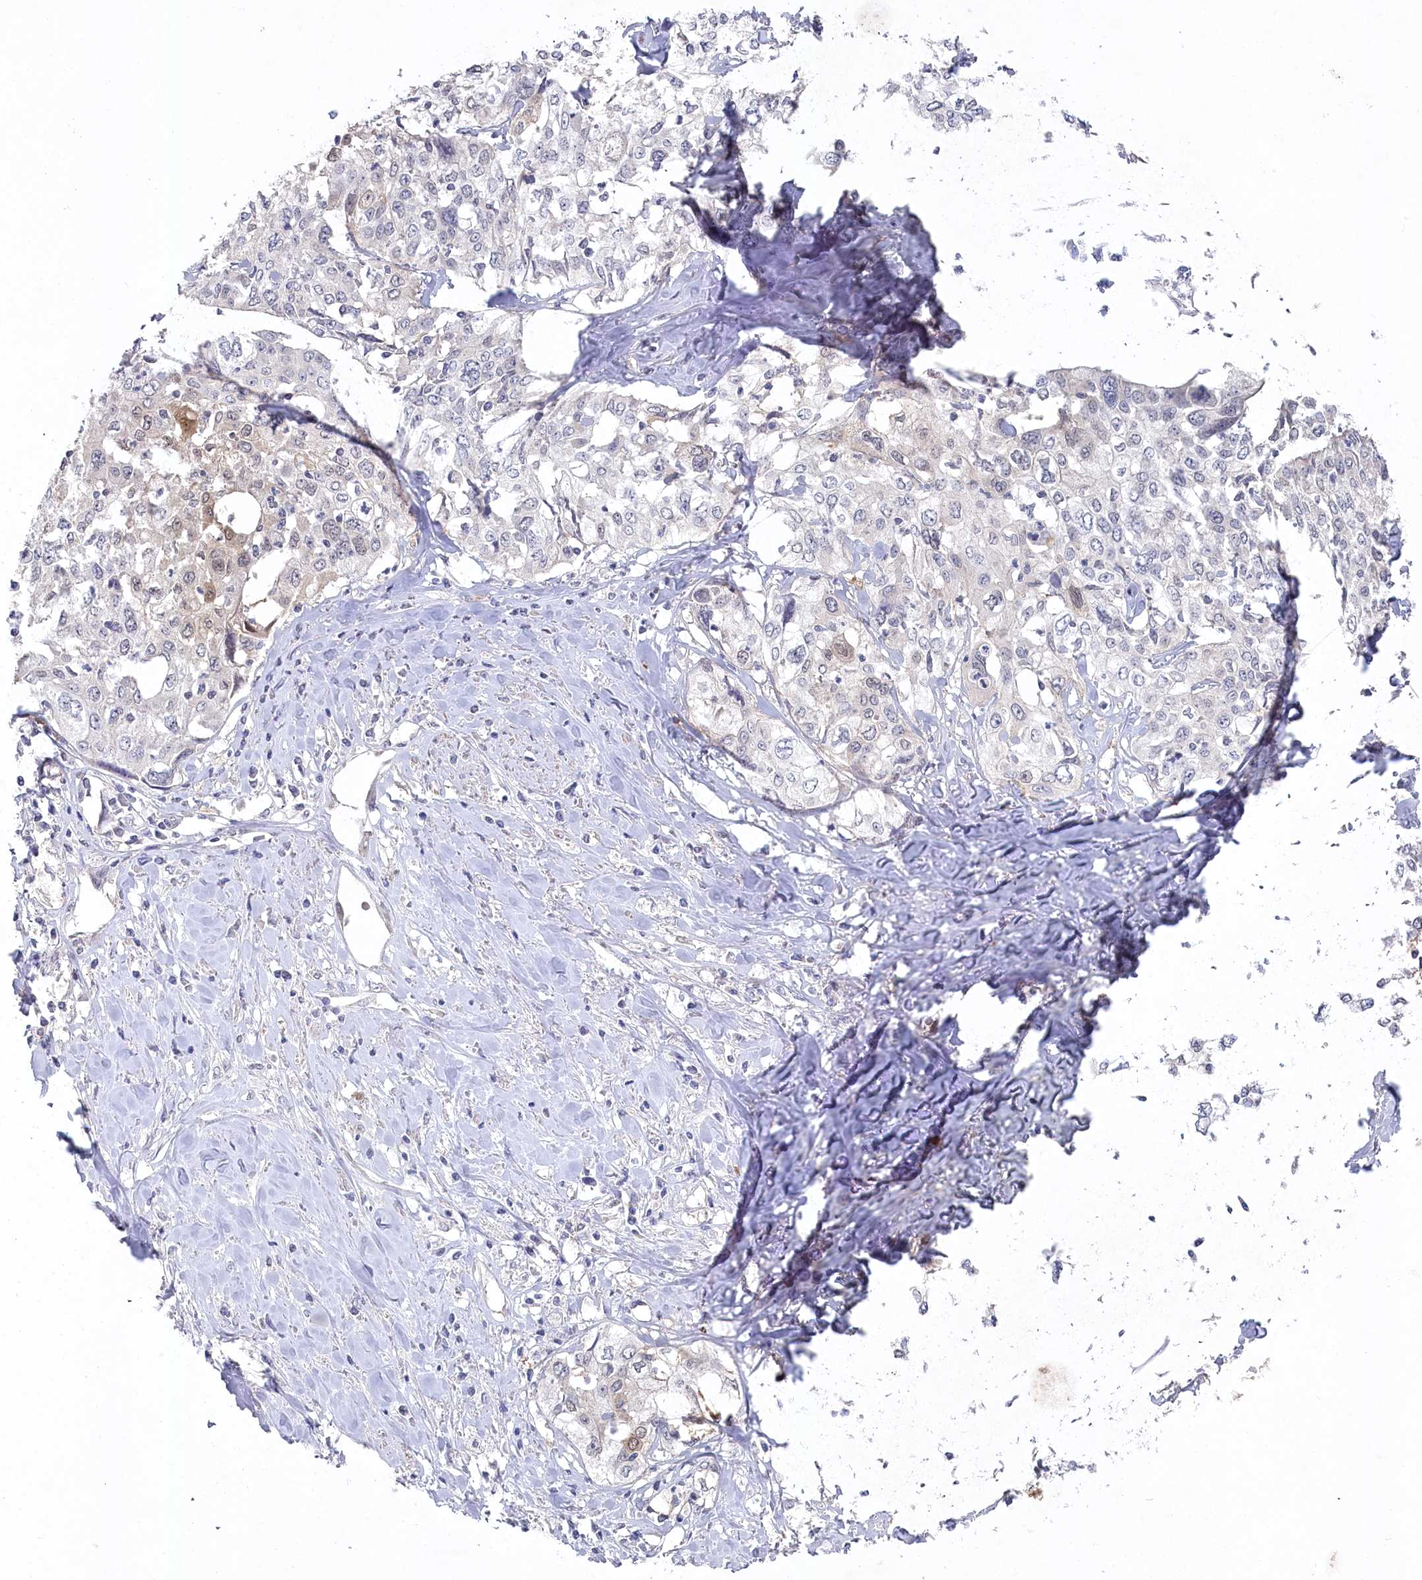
{"staining": {"intensity": "negative", "quantity": "none", "location": "none"}, "tissue": "cervical cancer", "cell_type": "Tumor cells", "image_type": "cancer", "snomed": [{"axis": "morphology", "description": "Squamous cell carcinoma, NOS"}, {"axis": "topography", "description": "Cervix"}], "caption": "Tumor cells are negative for protein expression in human cervical squamous cell carcinoma. (DAB (3,3'-diaminobenzidine) immunohistochemistry (IHC), high magnification).", "gene": "AAMDC", "patient": {"sex": "female", "age": 31}}